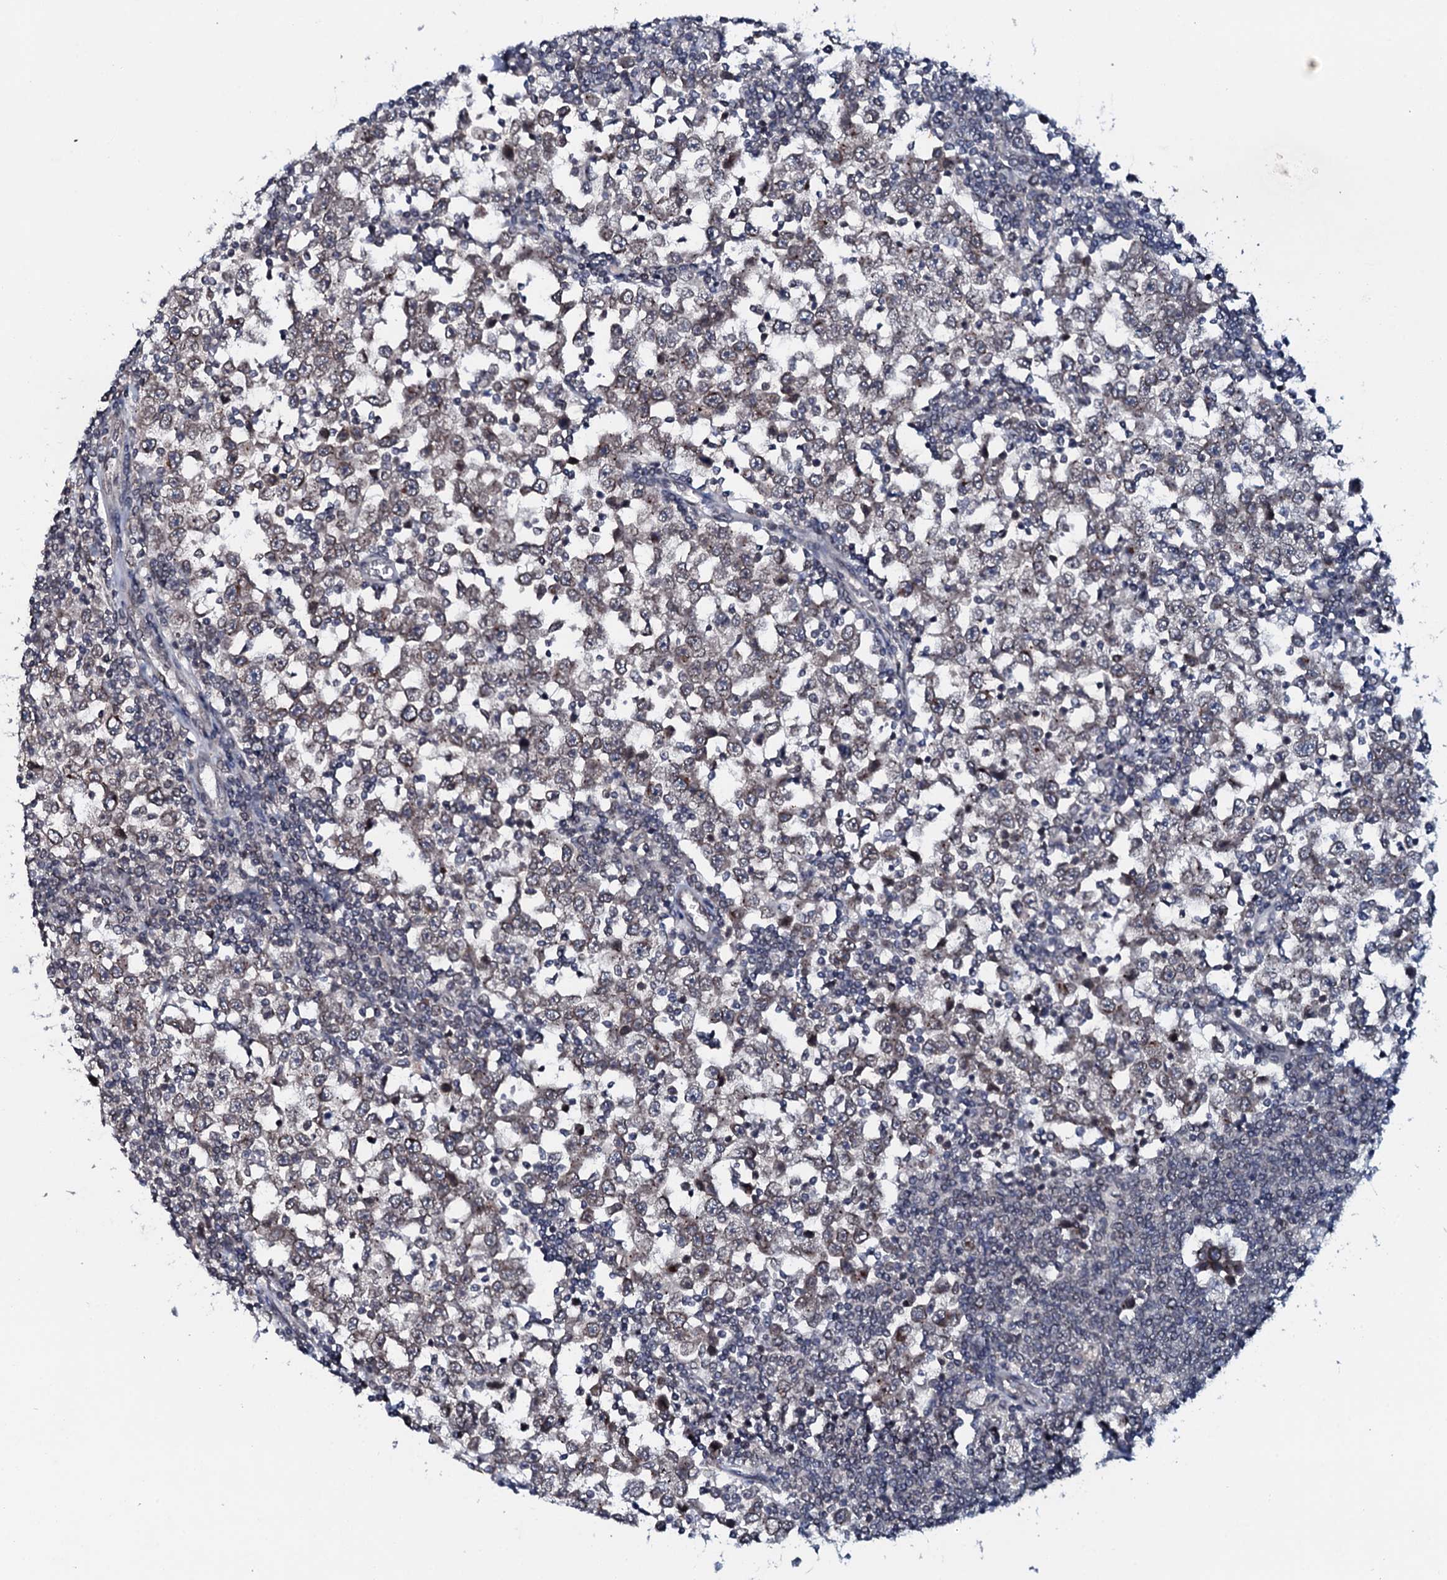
{"staining": {"intensity": "weak", "quantity": "25%-75%", "location": "cytoplasmic/membranous"}, "tissue": "testis cancer", "cell_type": "Tumor cells", "image_type": "cancer", "snomed": [{"axis": "morphology", "description": "Seminoma, NOS"}, {"axis": "topography", "description": "Testis"}], "caption": "Seminoma (testis) stained with immunohistochemistry shows weak cytoplasmic/membranous expression in approximately 25%-75% of tumor cells.", "gene": "SNTA1", "patient": {"sex": "male", "age": 65}}